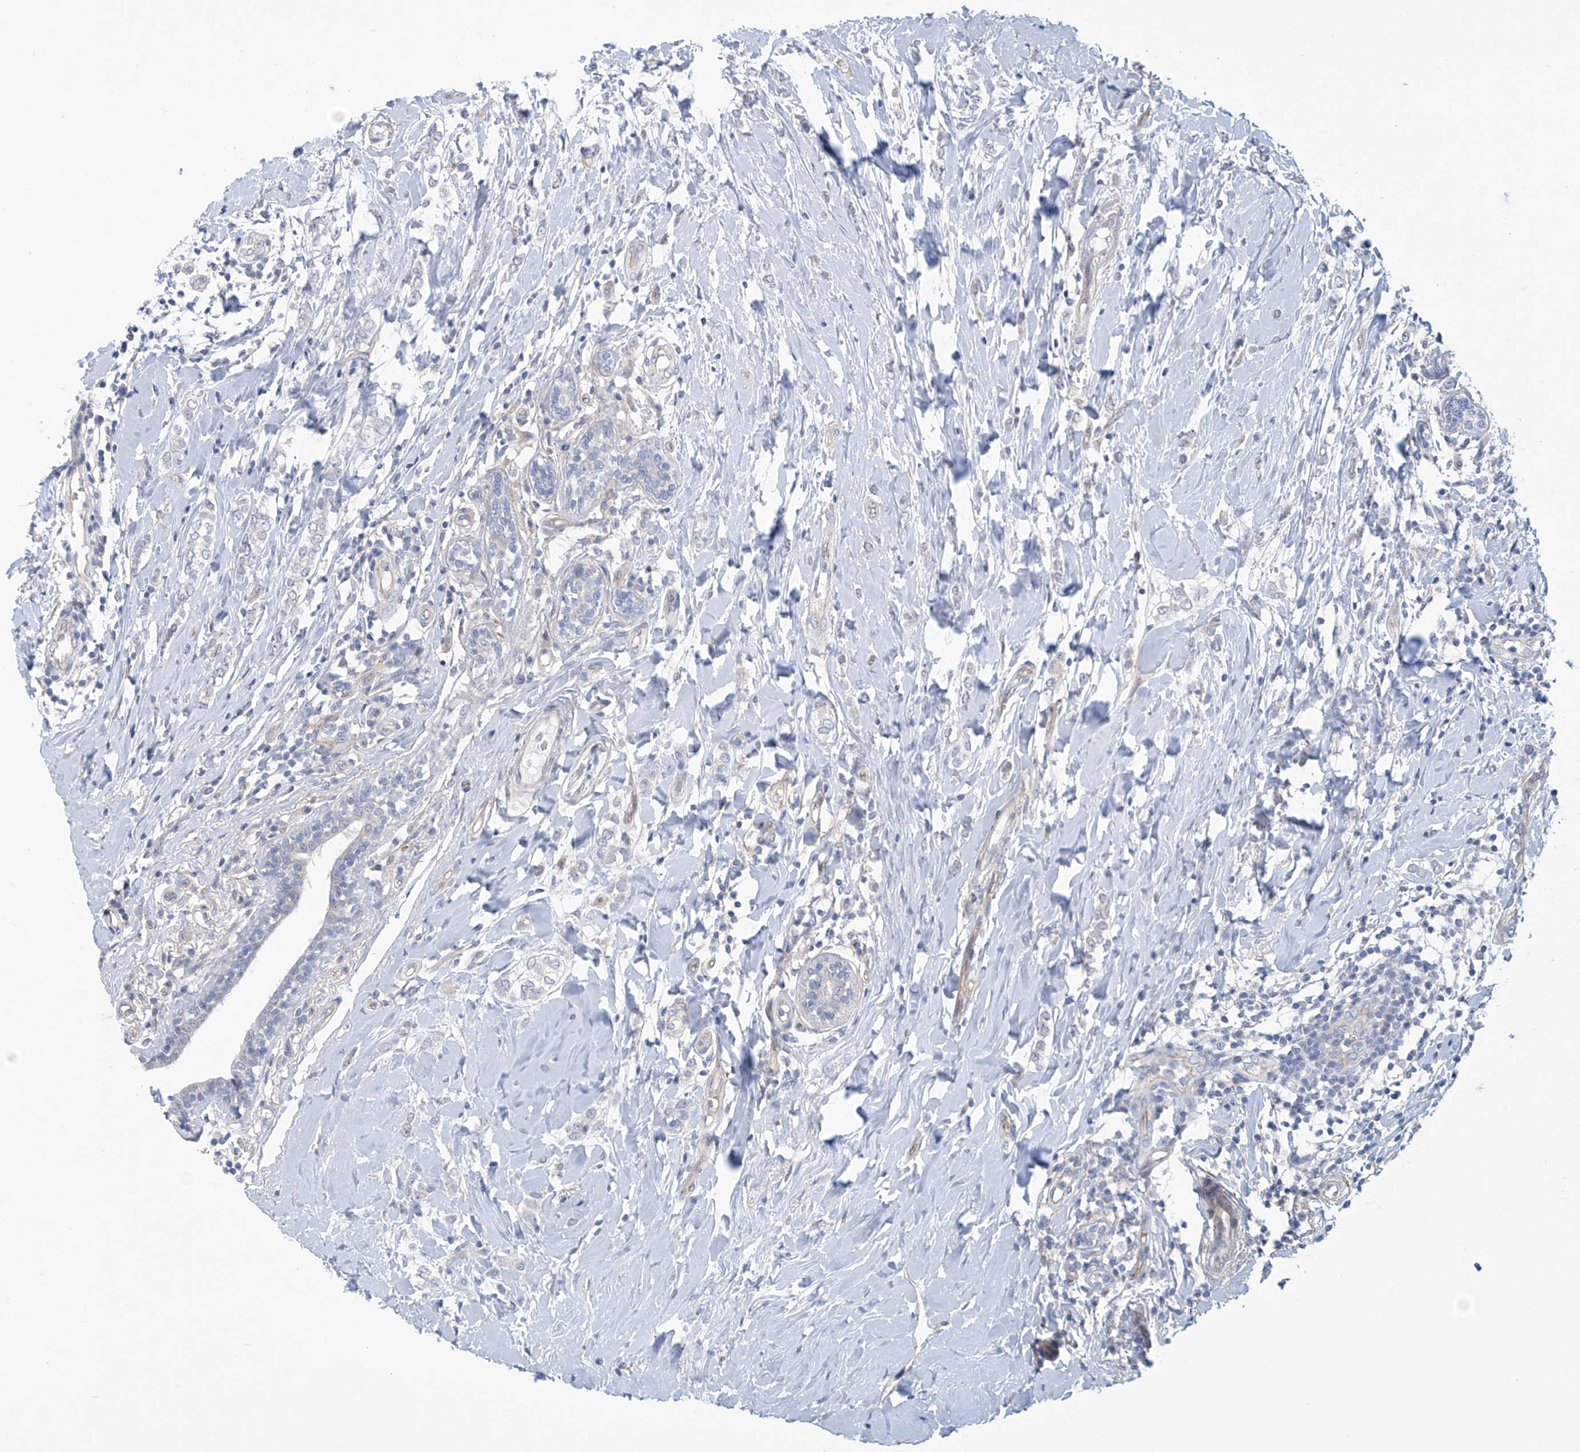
{"staining": {"intensity": "negative", "quantity": "none", "location": "none"}, "tissue": "breast cancer", "cell_type": "Tumor cells", "image_type": "cancer", "snomed": [{"axis": "morphology", "description": "Normal tissue, NOS"}, {"axis": "morphology", "description": "Lobular carcinoma"}, {"axis": "topography", "description": "Breast"}], "caption": "The immunohistochemistry (IHC) micrograph has no significant positivity in tumor cells of breast cancer (lobular carcinoma) tissue.", "gene": "ABHD13", "patient": {"sex": "female", "age": 47}}